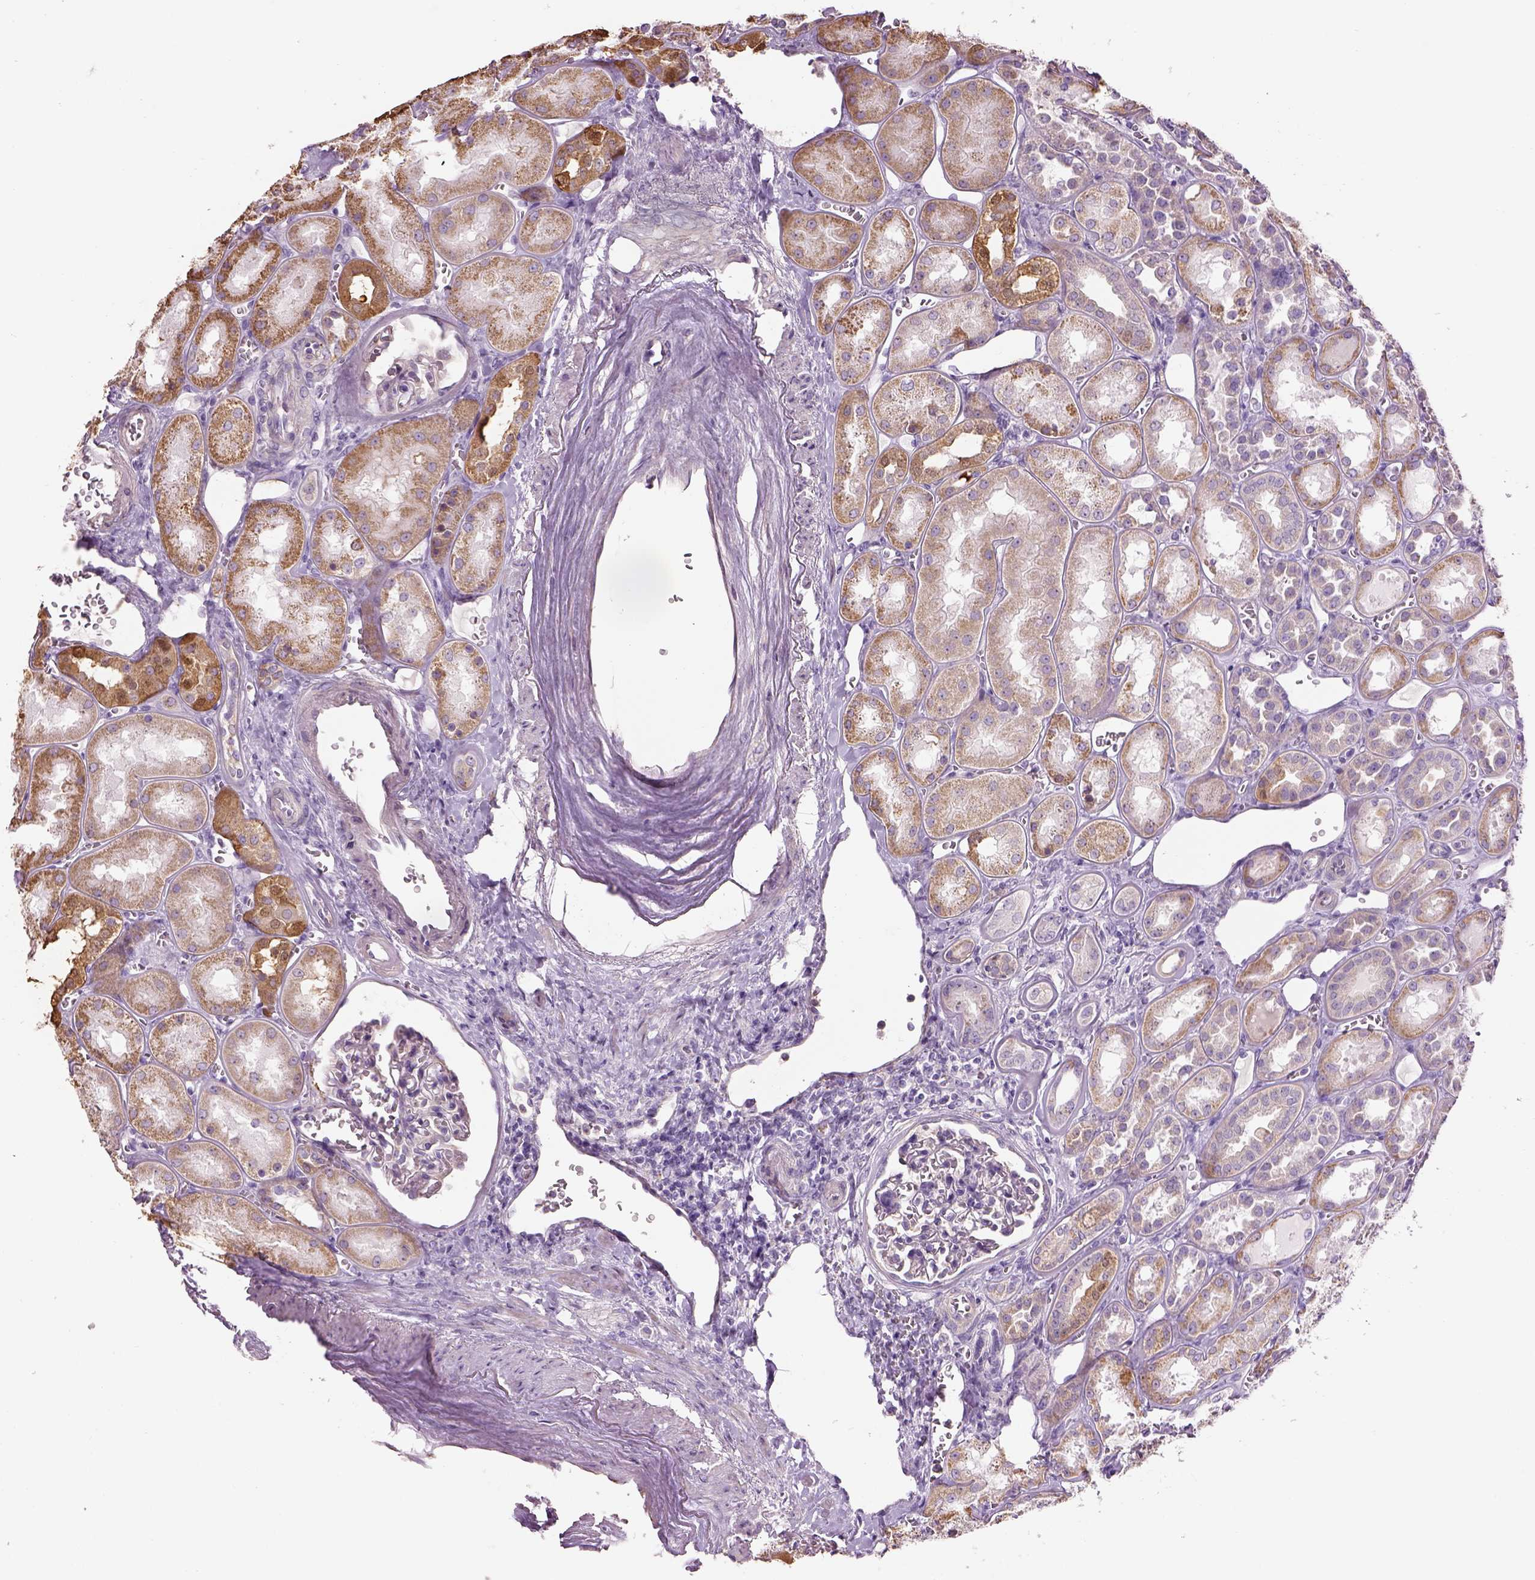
{"staining": {"intensity": "negative", "quantity": "none", "location": "none"}, "tissue": "kidney", "cell_type": "Cells in glomeruli", "image_type": "normal", "snomed": [{"axis": "morphology", "description": "Normal tissue, NOS"}, {"axis": "topography", "description": "Kidney"}], "caption": "Immunohistochemistry histopathology image of benign human kidney stained for a protein (brown), which demonstrates no staining in cells in glomeruli. (DAB (3,3'-diaminobenzidine) IHC, high magnification).", "gene": "IFT52", "patient": {"sex": "male", "age": 73}}